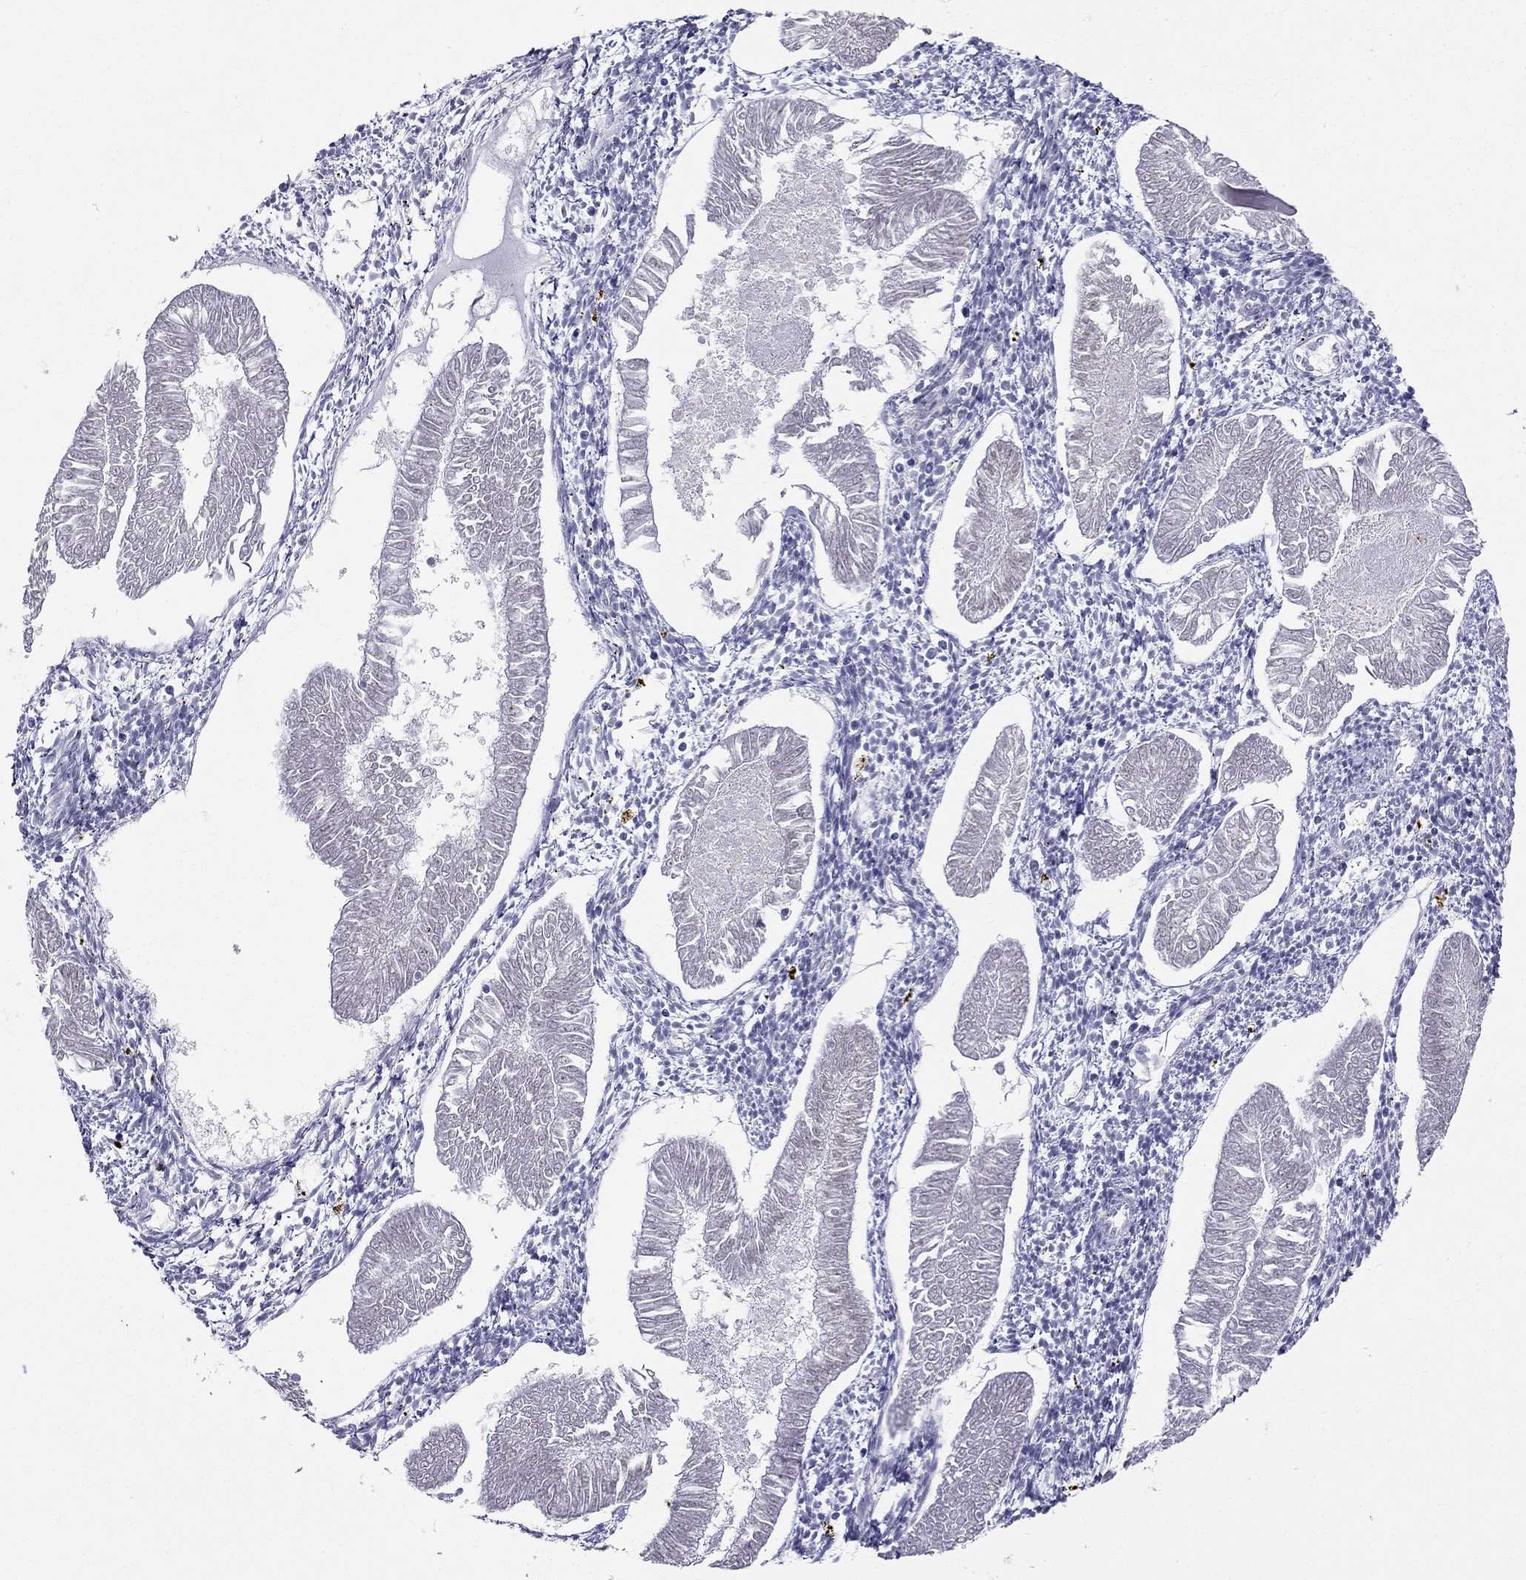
{"staining": {"intensity": "negative", "quantity": "none", "location": "none"}, "tissue": "endometrial cancer", "cell_type": "Tumor cells", "image_type": "cancer", "snomed": [{"axis": "morphology", "description": "Adenocarcinoma, NOS"}, {"axis": "topography", "description": "Endometrium"}], "caption": "Tumor cells show no significant protein expression in endometrial cancer. (Brightfield microscopy of DAB (3,3'-diaminobenzidine) immunohistochemistry (IHC) at high magnification).", "gene": "BAG5", "patient": {"sex": "female", "age": 53}}